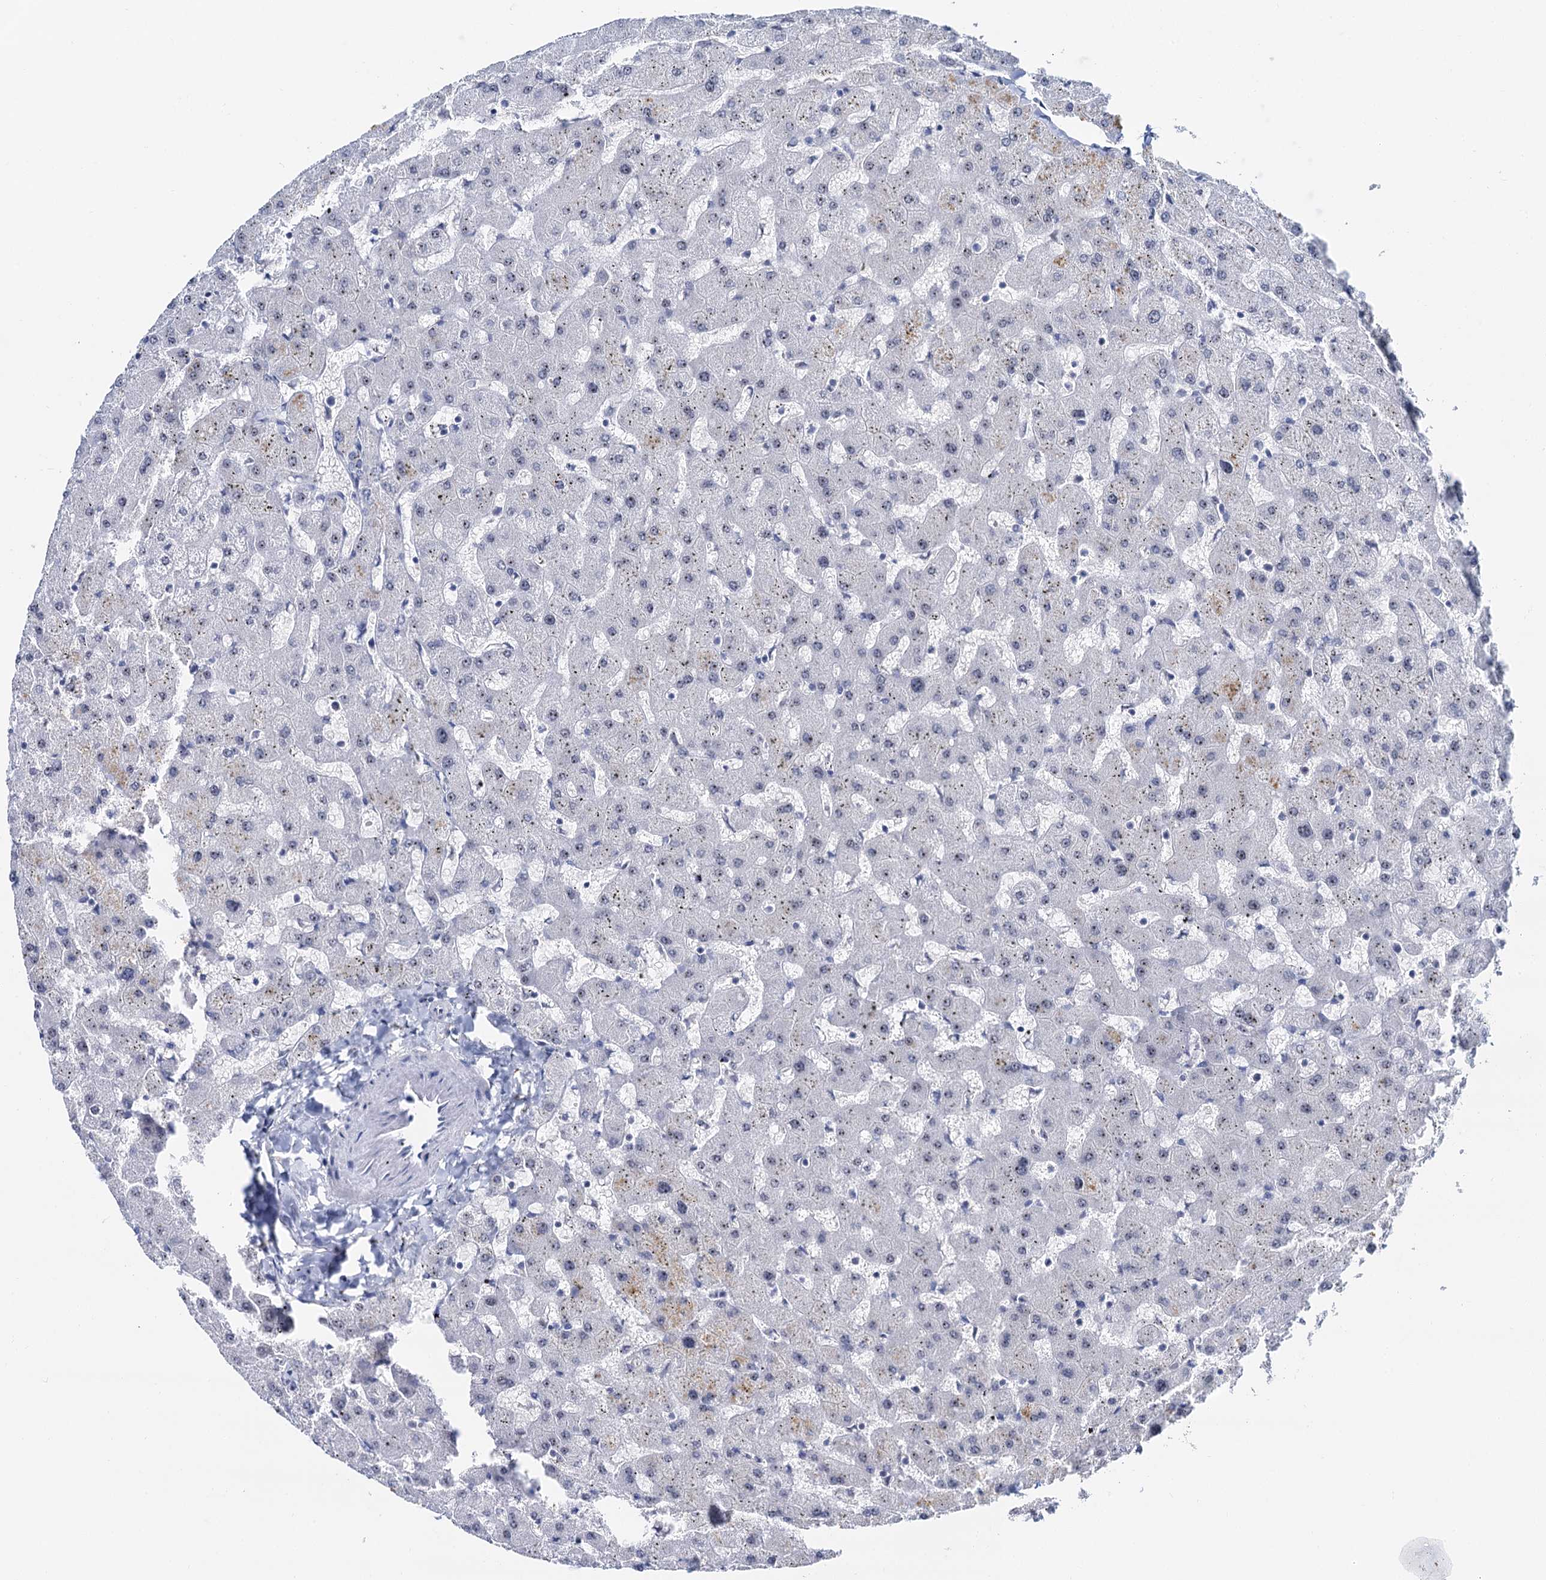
{"staining": {"intensity": "negative", "quantity": "none", "location": "none"}, "tissue": "liver", "cell_type": "Cholangiocytes", "image_type": "normal", "snomed": [{"axis": "morphology", "description": "Normal tissue, NOS"}, {"axis": "topography", "description": "Liver"}], "caption": "Immunohistochemical staining of unremarkable liver reveals no significant positivity in cholangiocytes.", "gene": "NOP2", "patient": {"sex": "female", "age": 63}}